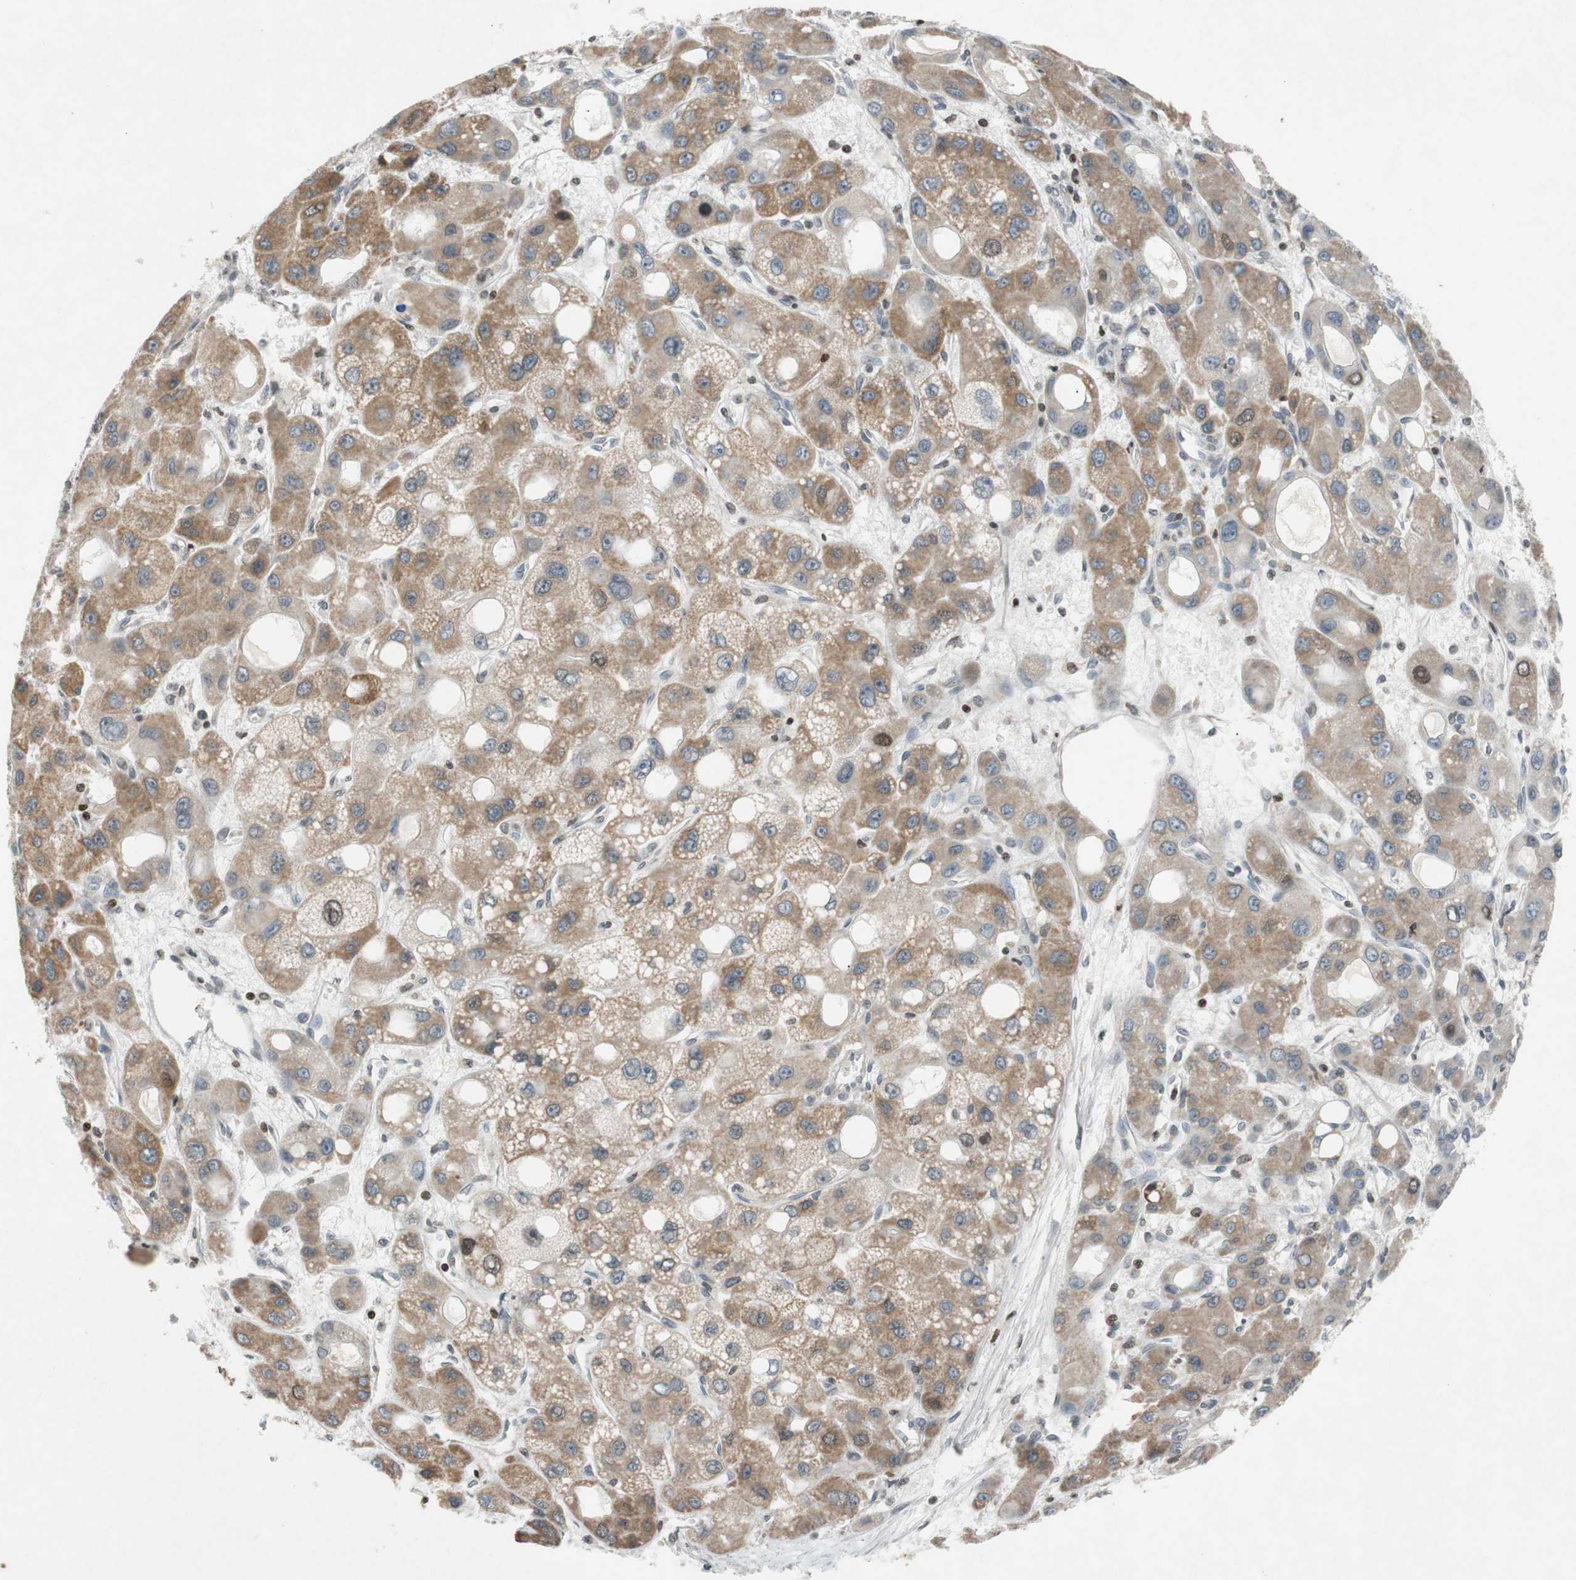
{"staining": {"intensity": "weak", "quantity": "25%-75%", "location": "cytoplasmic/membranous"}, "tissue": "liver cancer", "cell_type": "Tumor cells", "image_type": "cancer", "snomed": [{"axis": "morphology", "description": "Carcinoma, Hepatocellular, NOS"}, {"axis": "topography", "description": "Liver"}], "caption": "An IHC image of tumor tissue is shown. Protein staining in brown labels weak cytoplasmic/membranous positivity in hepatocellular carcinoma (liver) within tumor cells.", "gene": "MCM6", "patient": {"sex": "male", "age": 55}}